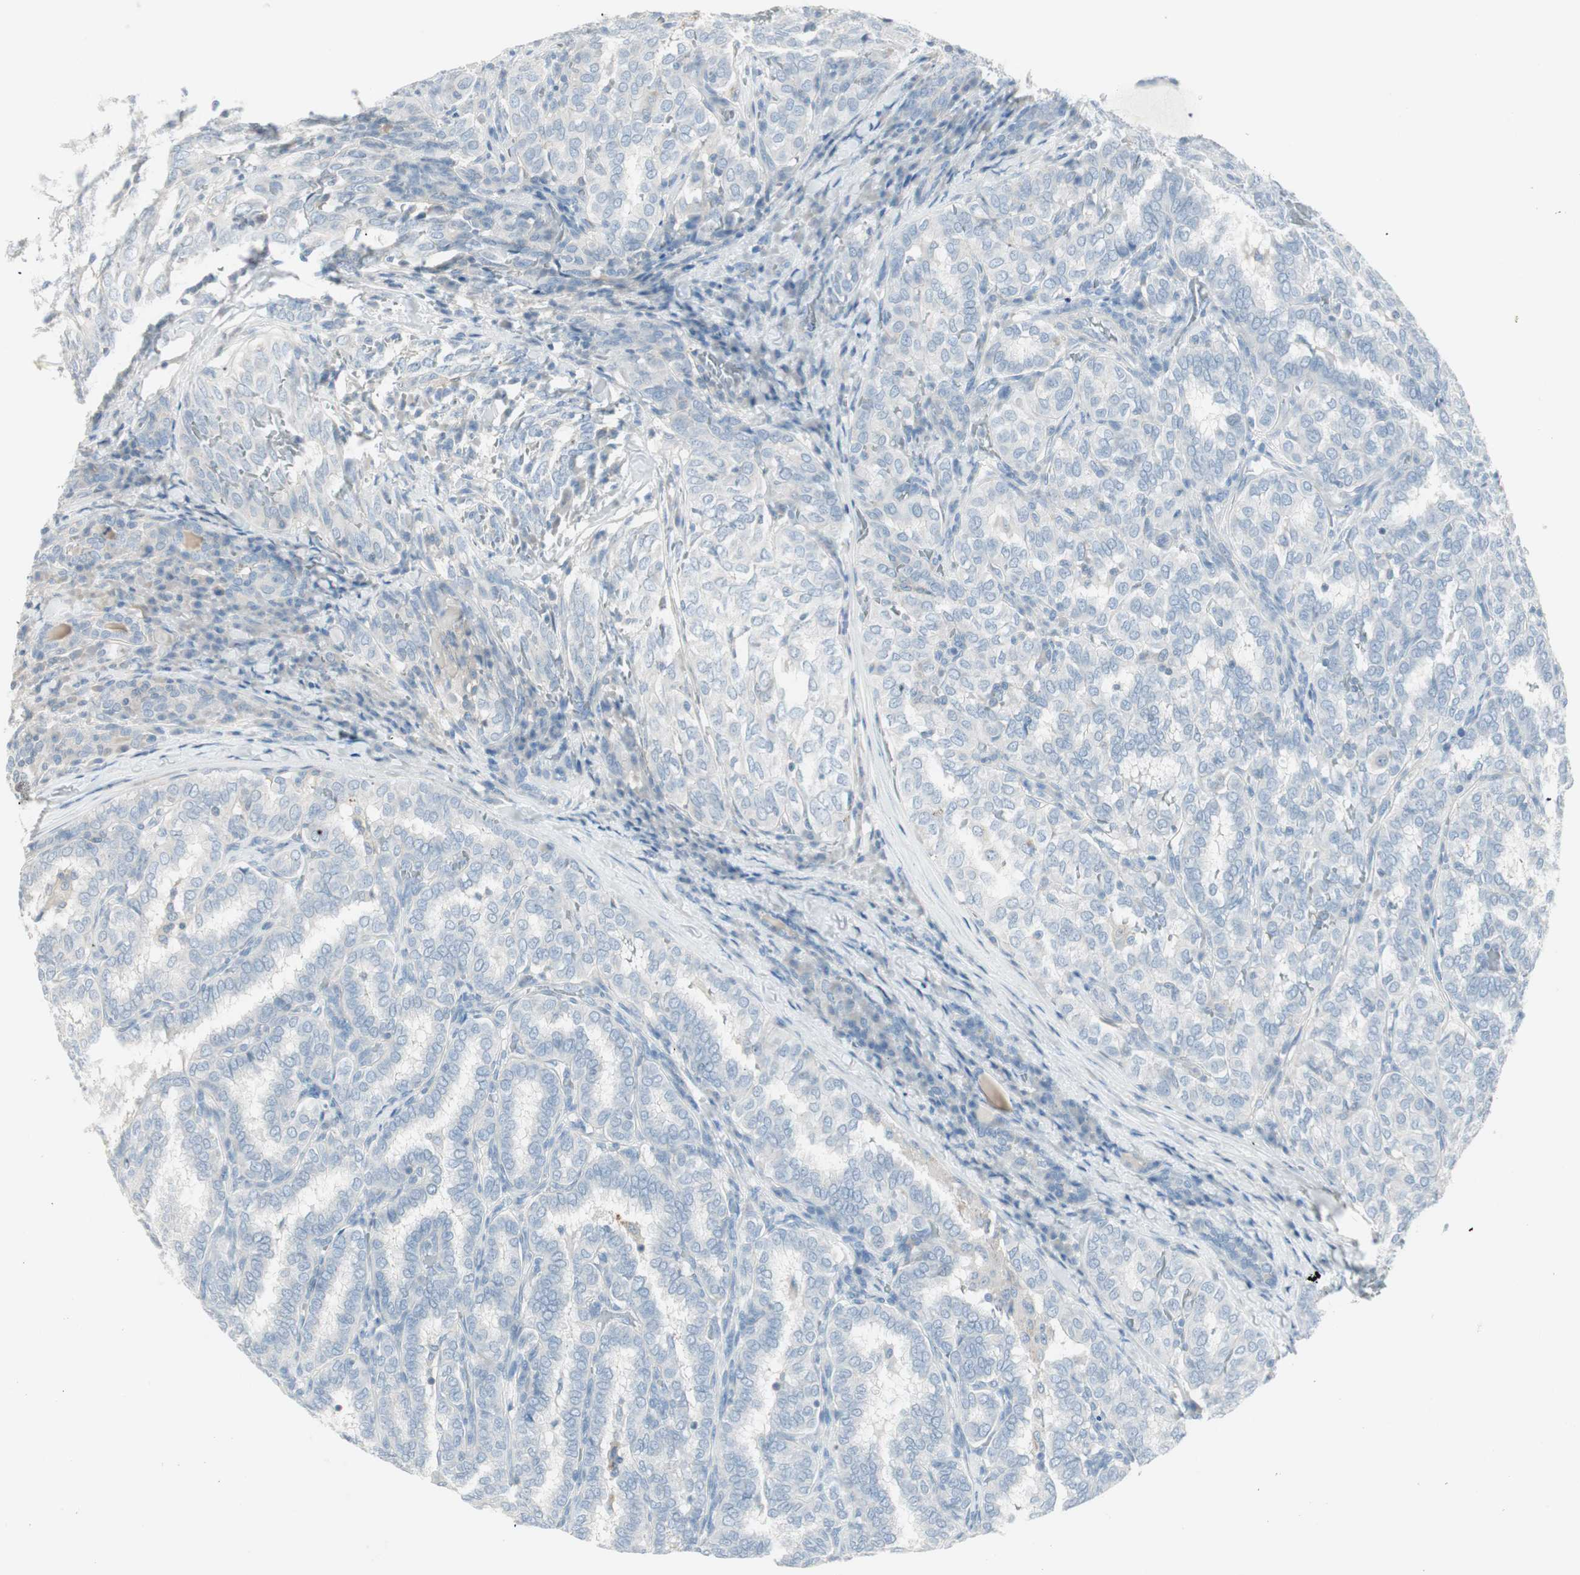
{"staining": {"intensity": "negative", "quantity": "none", "location": "none"}, "tissue": "thyroid cancer", "cell_type": "Tumor cells", "image_type": "cancer", "snomed": [{"axis": "morphology", "description": "Papillary adenocarcinoma, NOS"}, {"axis": "topography", "description": "Thyroid gland"}], "caption": "This image is of papillary adenocarcinoma (thyroid) stained with immunohistochemistry (IHC) to label a protein in brown with the nuclei are counter-stained blue. There is no positivity in tumor cells.", "gene": "ITLN2", "patient": {"sex": "female", "age": 30}}